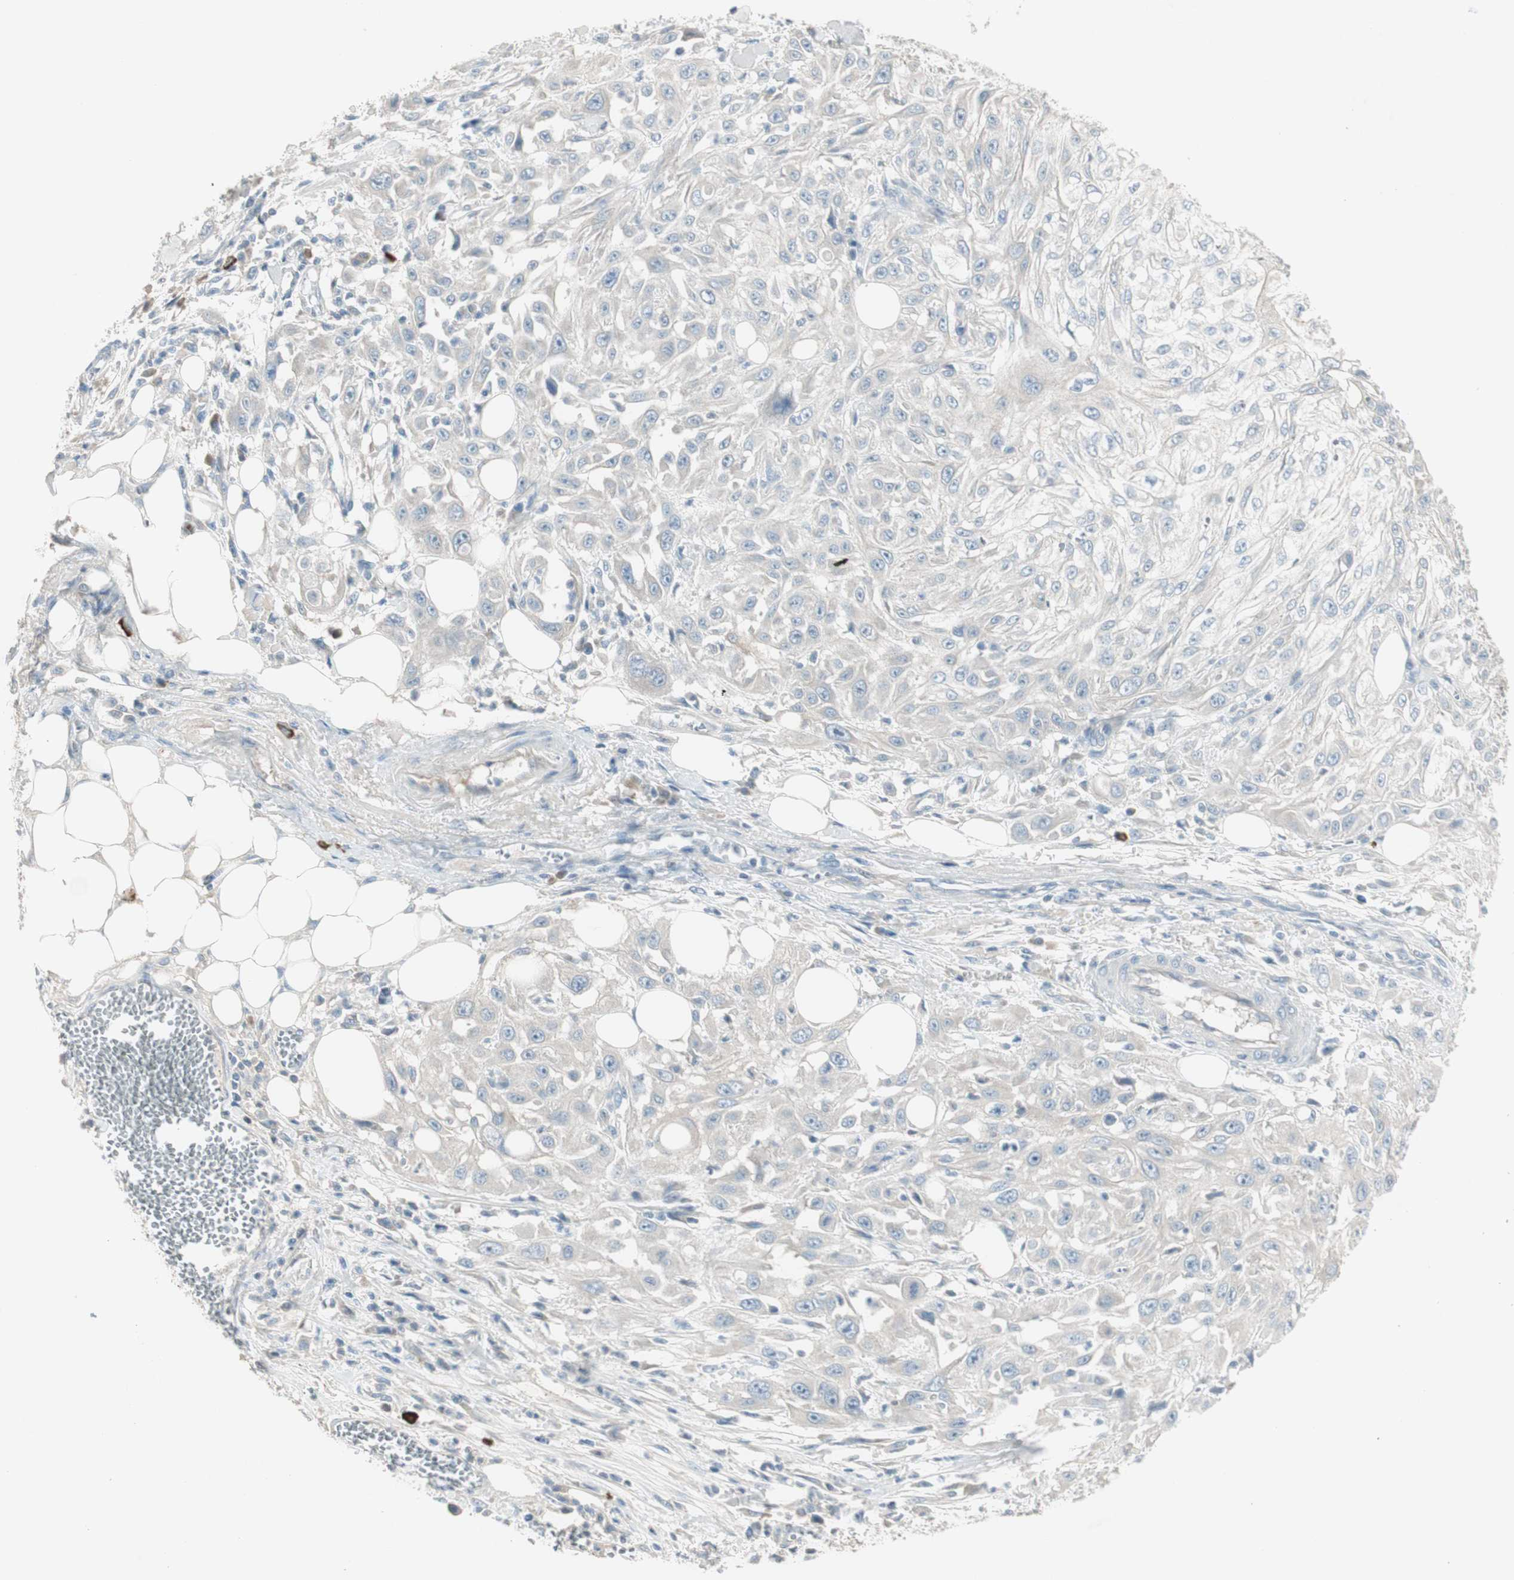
{"staining": {"intensity": "weak", "quantity": "<25%", "location": "cytoplasmic/membranous"}, "tissue": "skin cancer", "cell_type": "Tumor cells", "image_type": "cancer", "snomed": [{"axis": "morphology", "description": "Squamous cell carcinoma, NOS"}, {"axis": "topography", "description": "Skin"}], "caption": "Histopathology image shows no significant protein staining in tumor cells of skin squamous cell carcinoma.", "gene": "MAPRE3", "patient": {"sex": "male", "age": 75}}